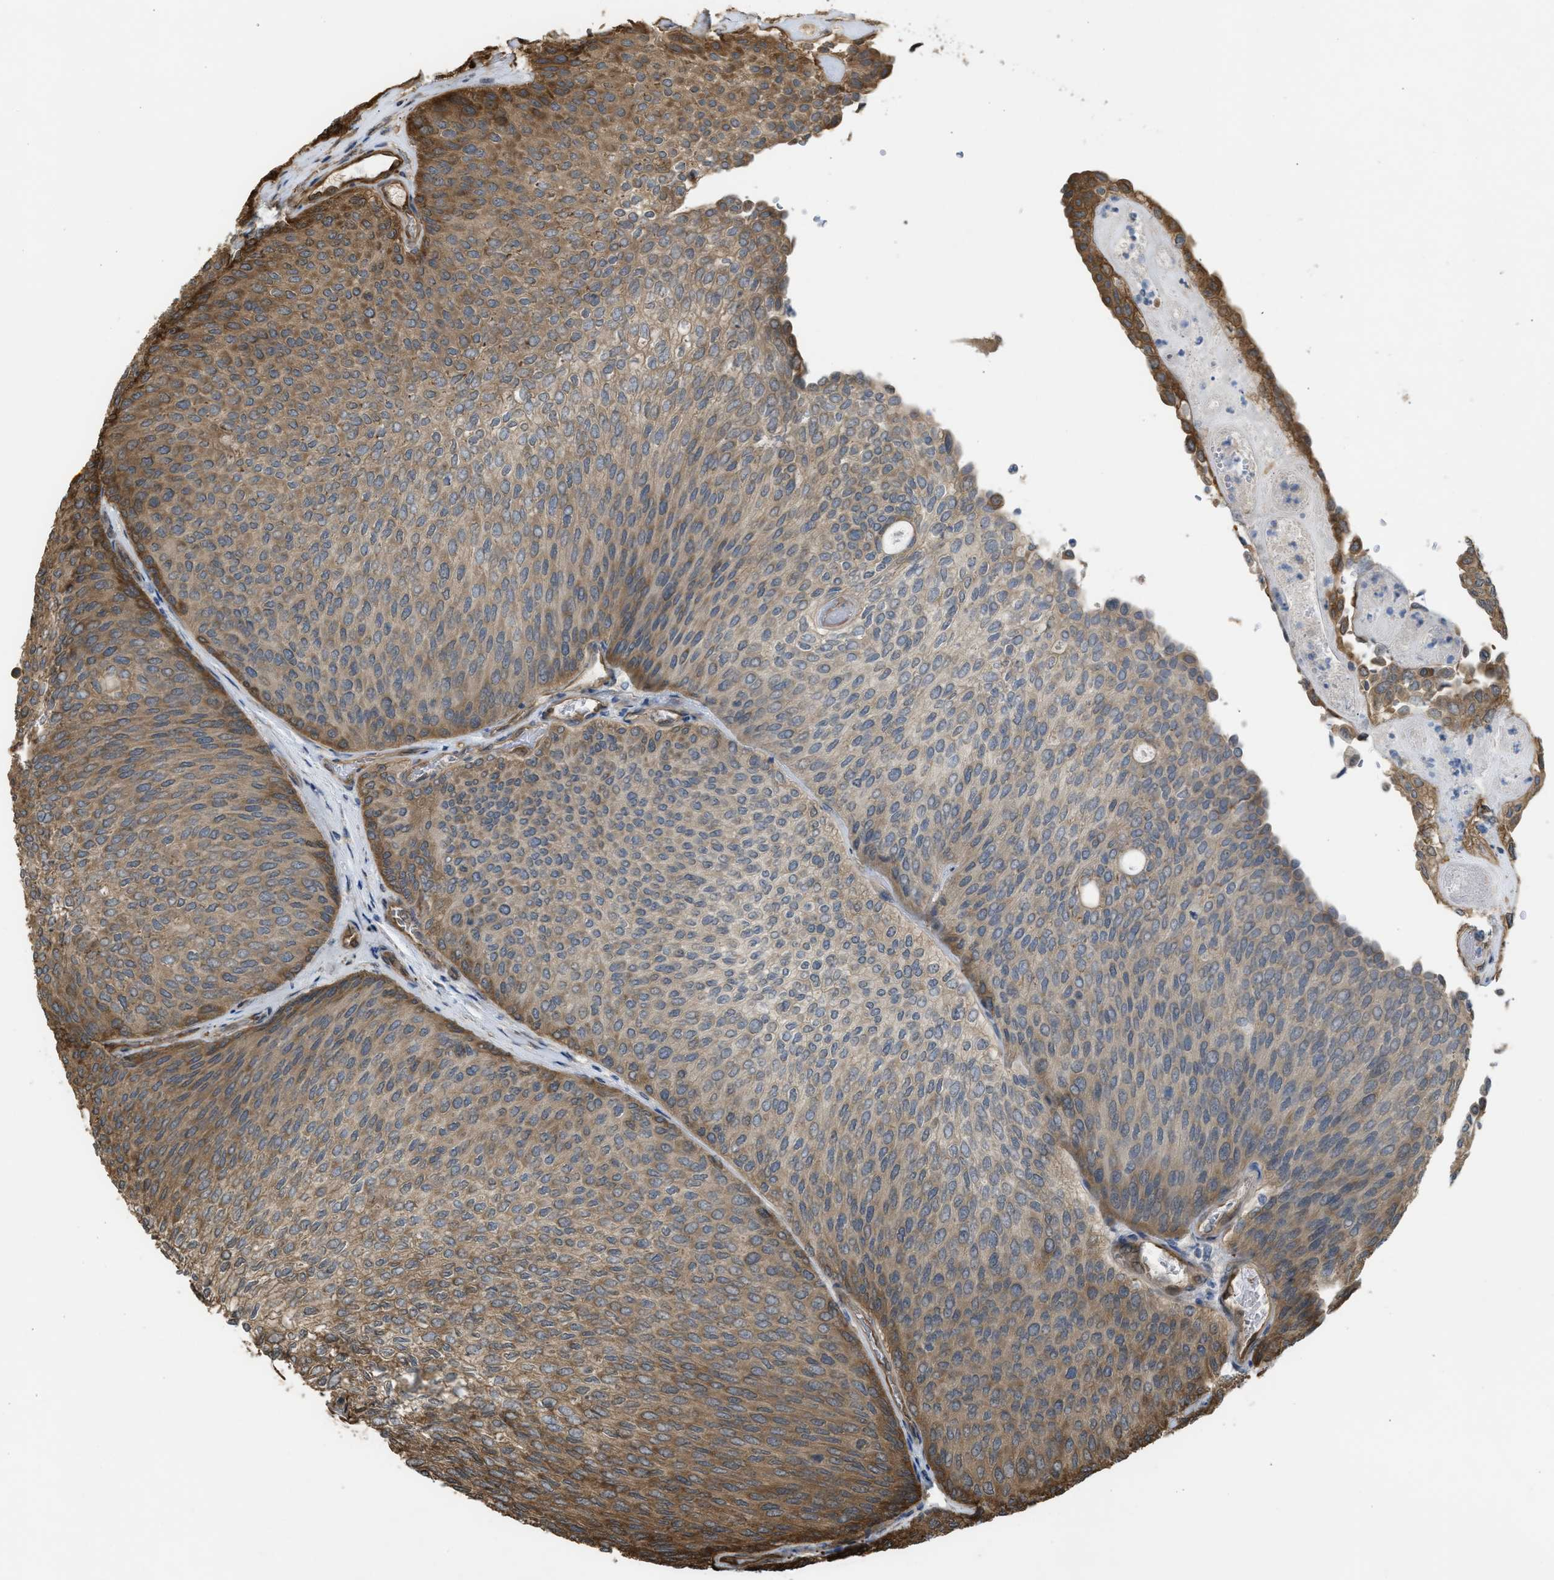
{"staining": {"intensity": "moderate", "quantity": "25%-75%", "location": "cytoplasmic/membranous"}, "tissue": "urothelial cancer", "cell_type": "Tumor cells", "image_type": "cancer", "snomed": [{"axis": "morphology", "description": "Urothelial carcinoma, Low grade"}, {"axis": "topography", "description": "Urinary bladder"}], "caption": "Protein staining of urothelial carcinoma (low-grade) tissue exhibits moderate cytoplasmic/membranous expression in about 25%-75% of tumor cells. Nuclei are stained in blue.", "gene": "BAG3", "patient": {"sex": "female", "age": 79}}